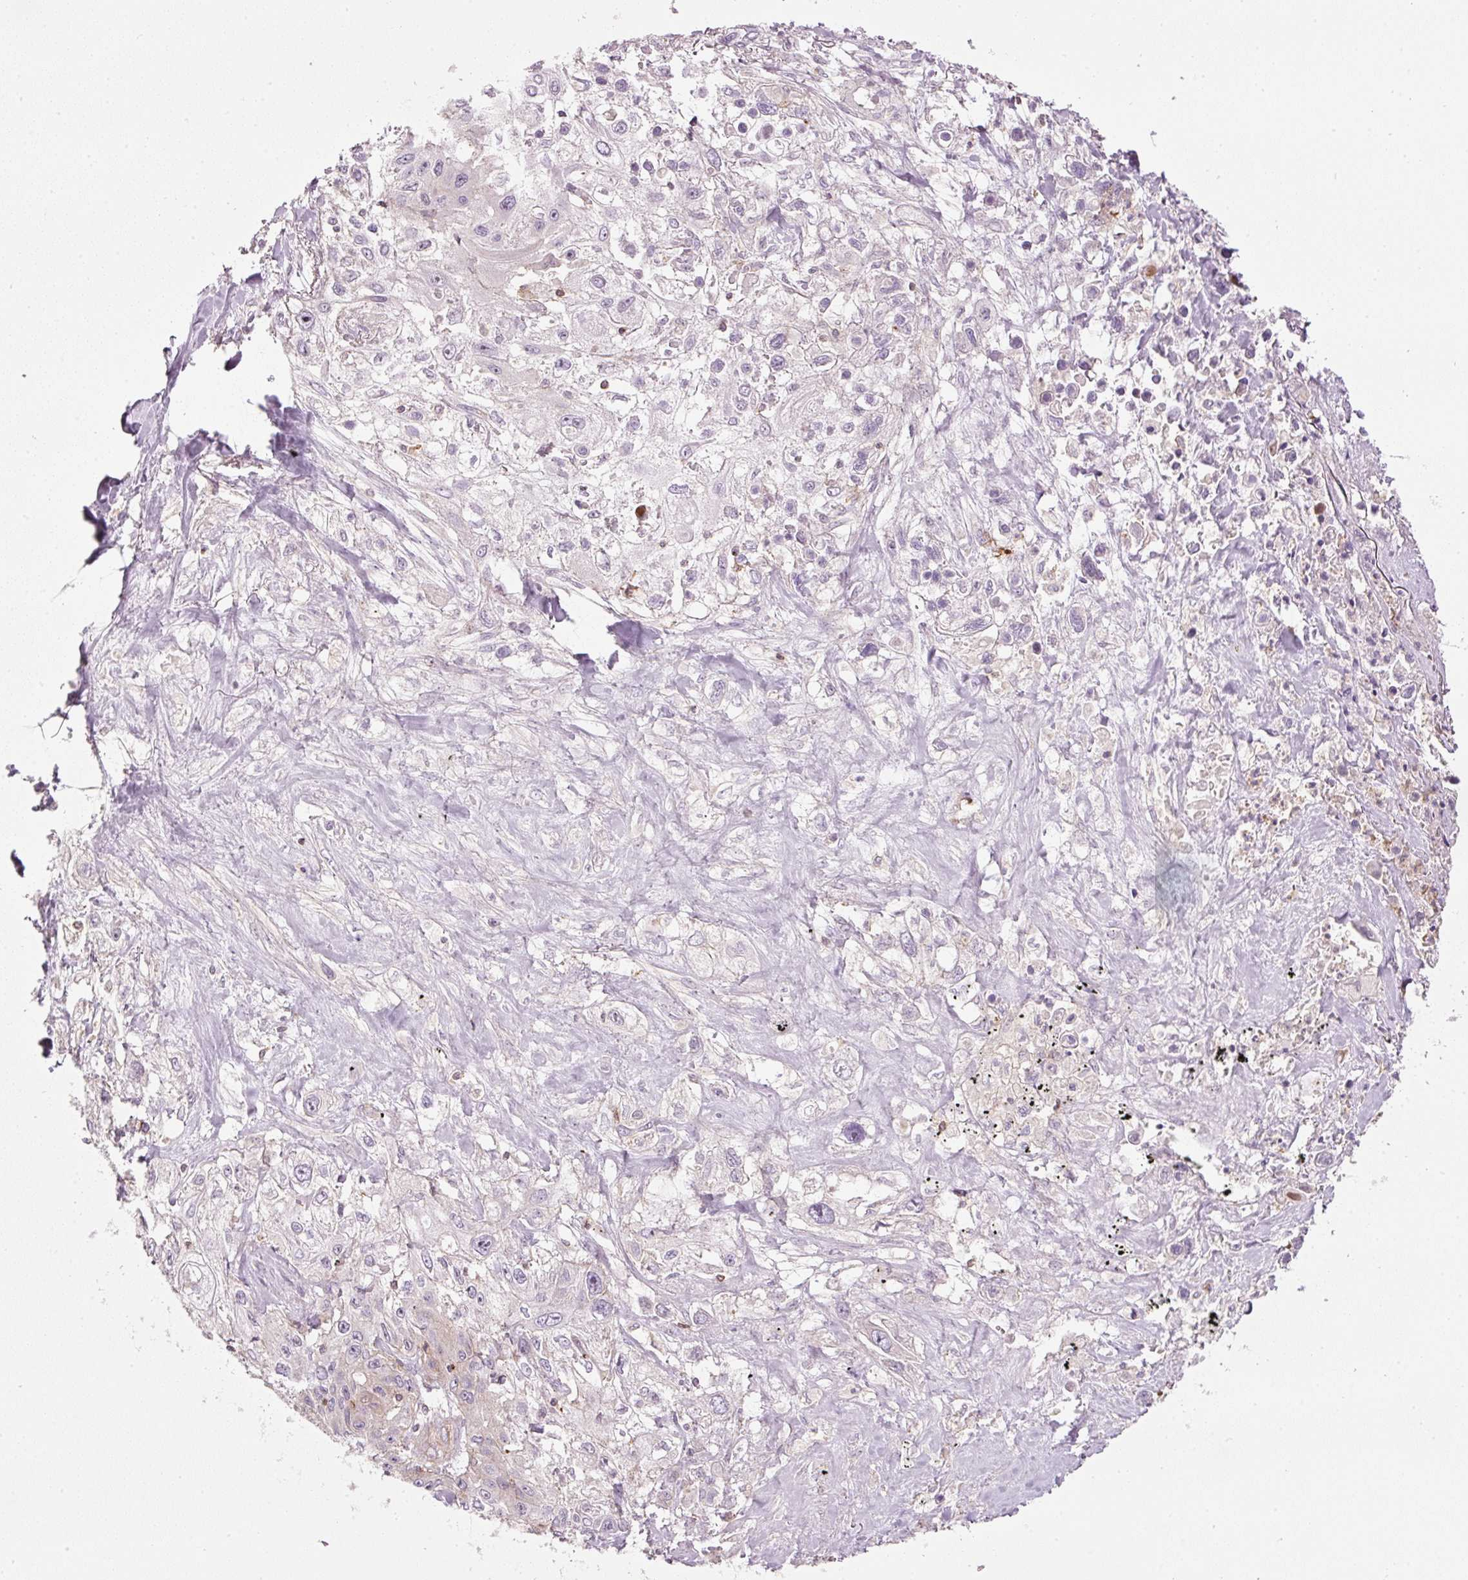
{"staining": {"intensity": "negative", "quantity": "none", "location": "none"}, "tissue": "lung cancer", "cell_type": "Tumor cells", "image_type": "cancer", "snomed": [{"axis": "morphology", "description": "Squamous cell carcinoma, NOS"}, {"axis": "topography", "description": "Lung"}], "caption": "A high-resolution histopathology image shows immunohistochemistry staining of lung squamous cell carcinoma, which reveals no significant staining in tumor cells.", "gene": "SIPA1", "patient": {"sex": "female", "age": 69}}